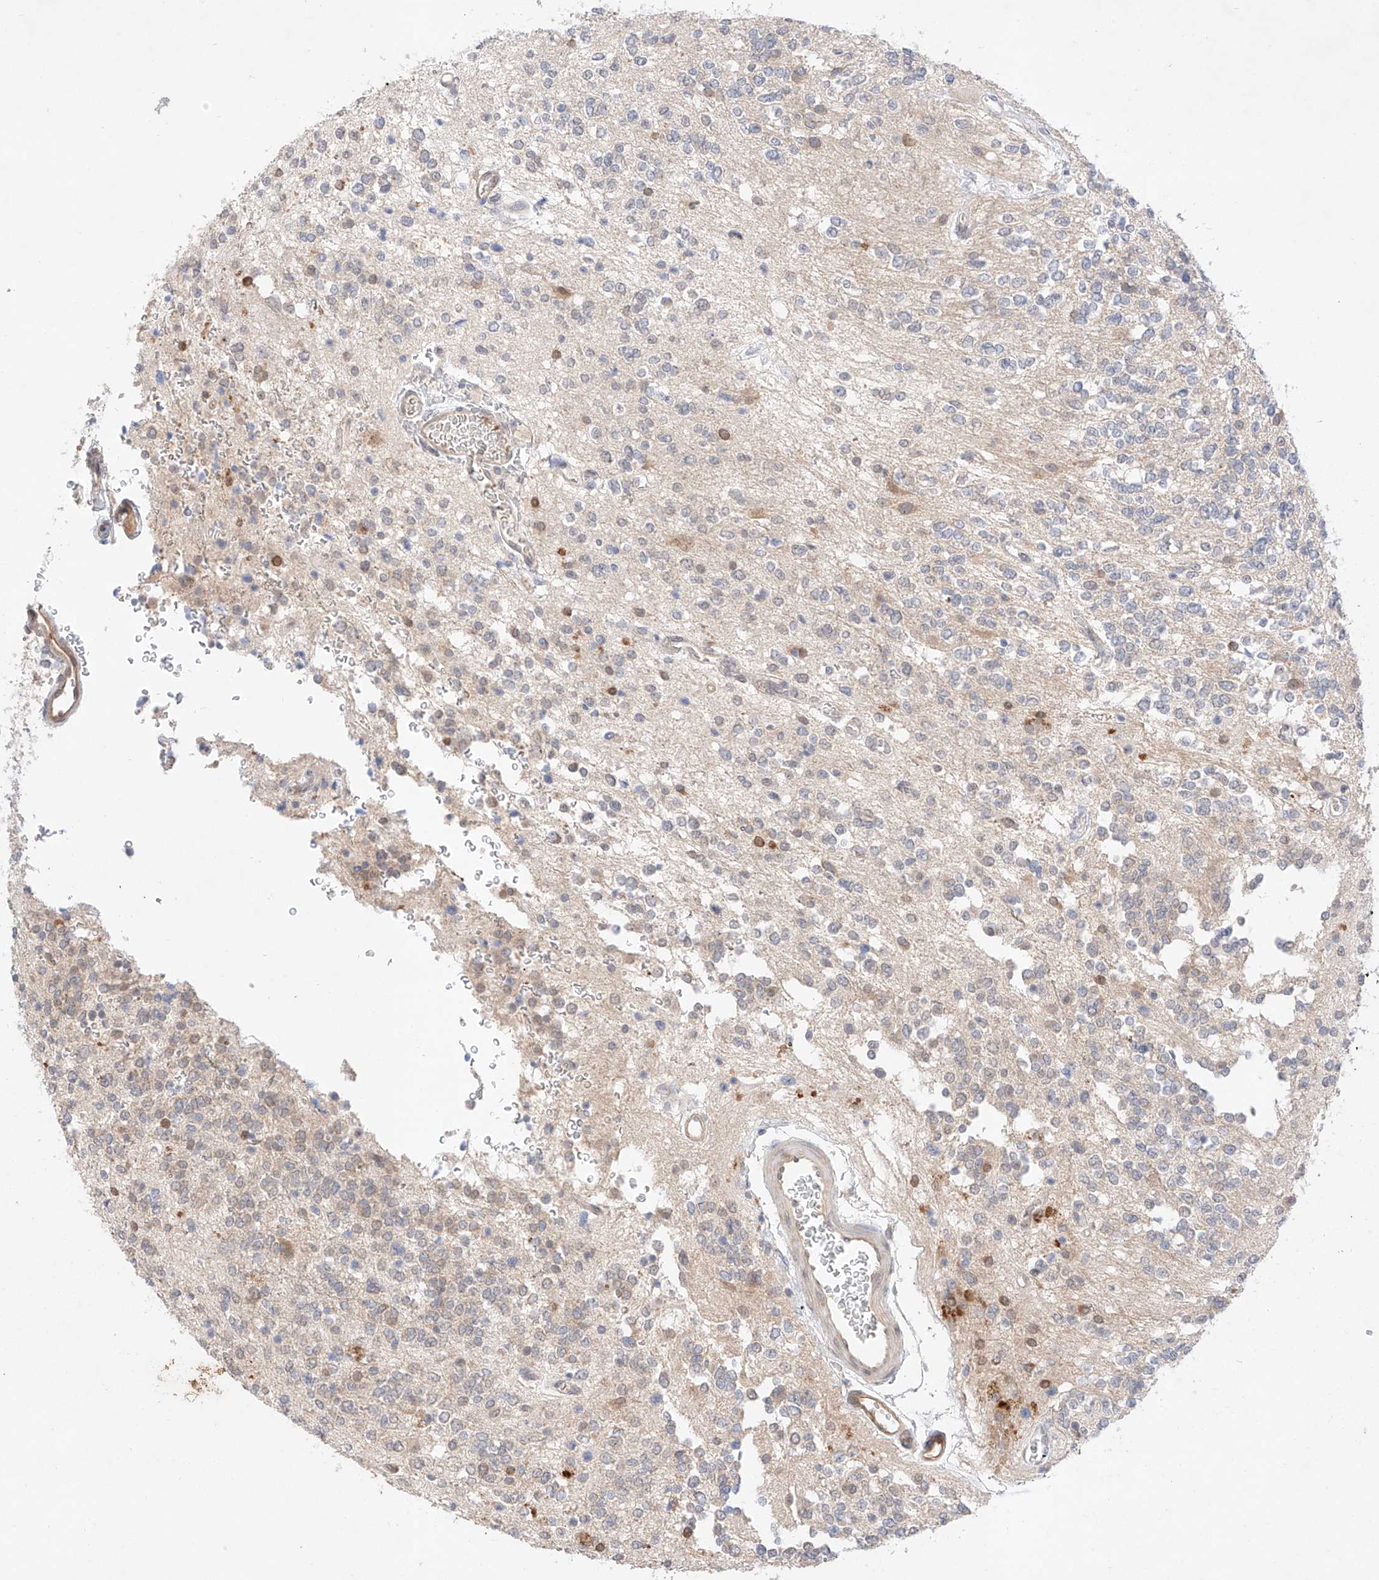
{"staining": {"intensity": "negative", "quantity": "none", "location": "none"}, "tissue": "glioma", "cell_type": "Tumor cells", "image_type": "cancer", "snomed": [{"axis": "morphology", "description": "Glioma, malignant, High grade"}, {"axis": "topography", "description": "Brain"}], "caption": "Immunohistochemistry (IHC) histopathology image of glioma stained for a protein (brown), which exhibits no positivity in tumor cells. Brightfield microscopy of IHC stained with DAB (brown) and hematoxylin (blue), captured at high magnification.", "gene": "ZNF124", "patient": {"sex": "male", "age": 34}}